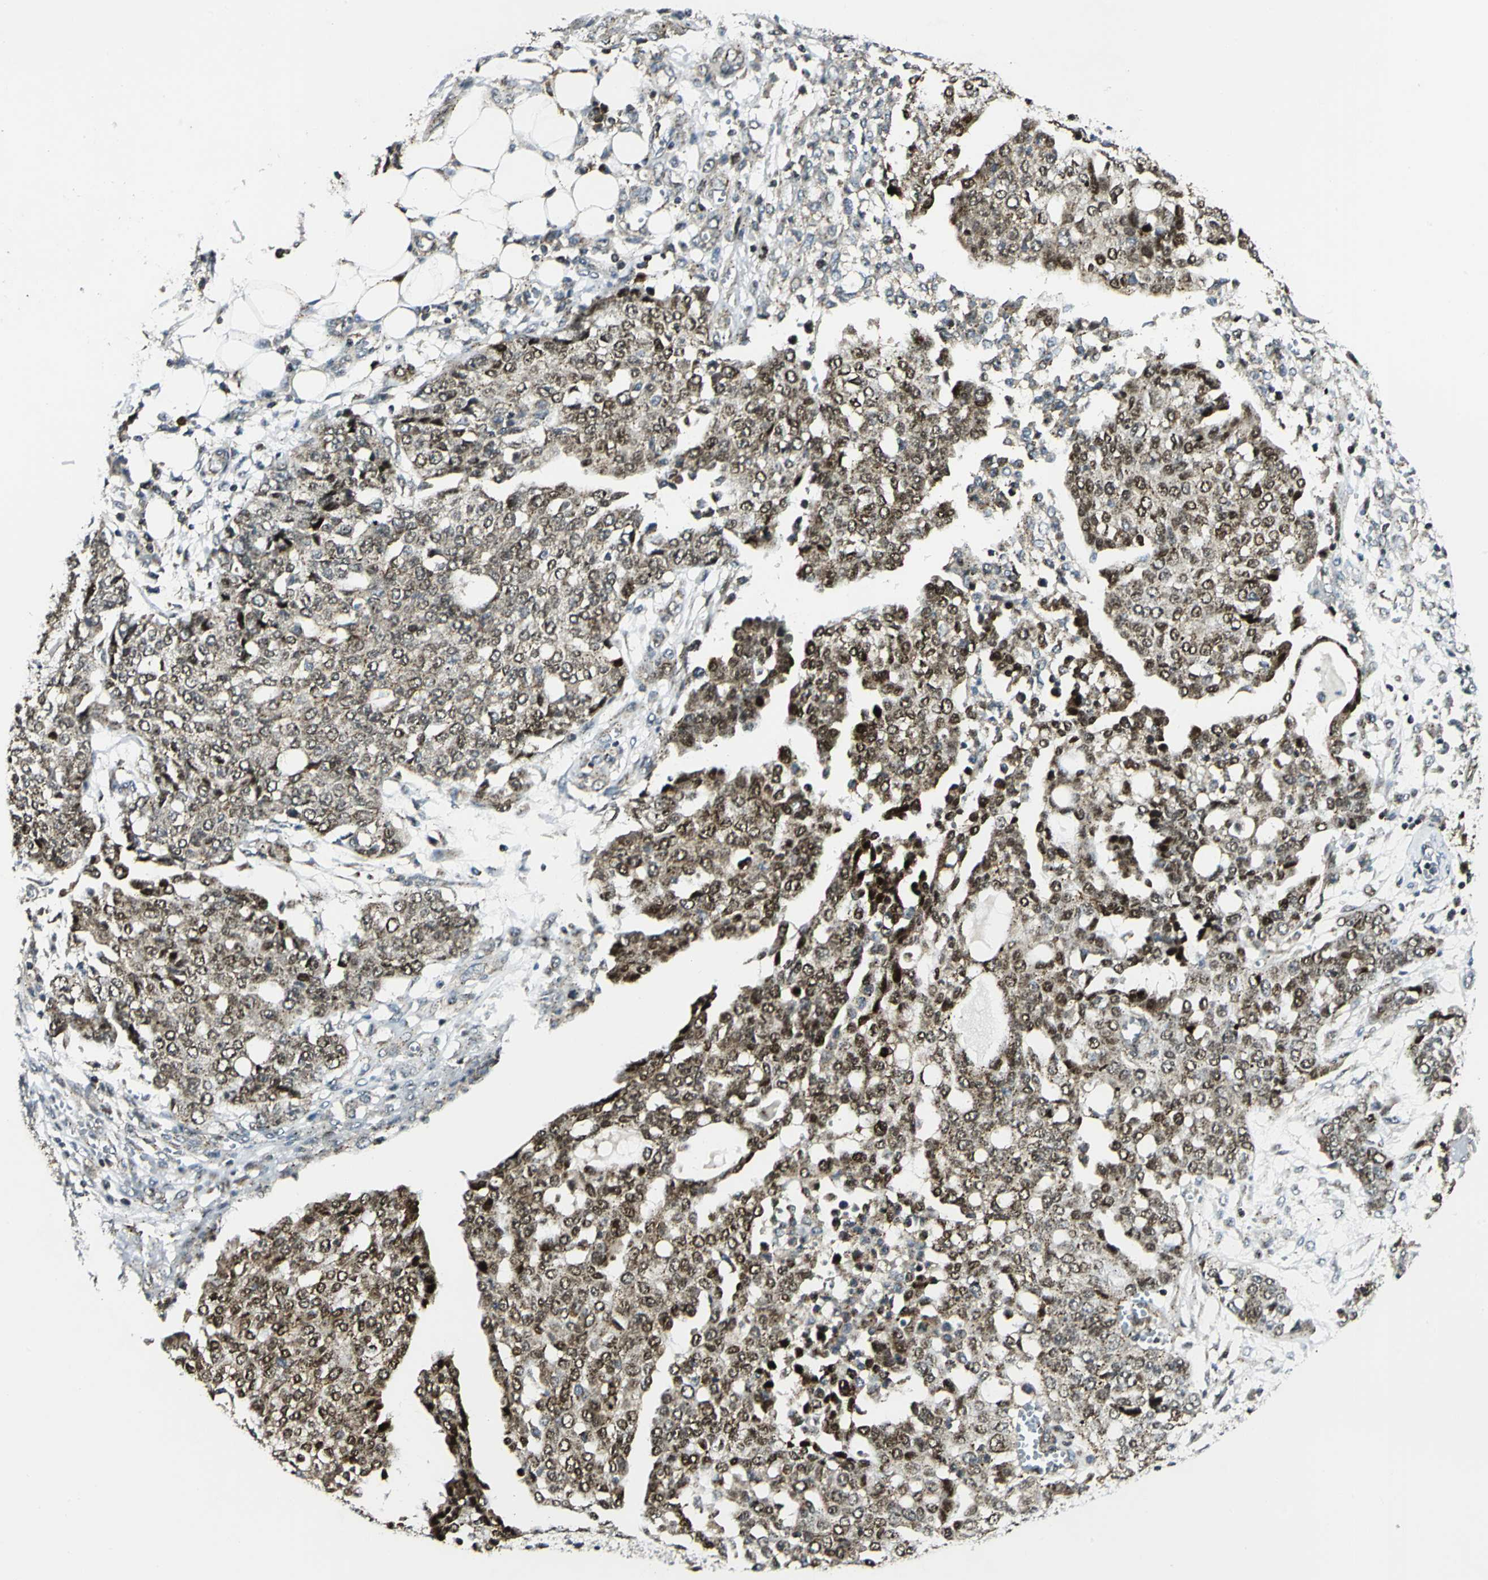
{"staining": {"intensity": "moderate", "quantity": ">75%", "location": "cytoplasmic/membranous,nuclear"}, "tissue": "ovarian cancer", "cell_type": "Tumor cells", "image_type": "cancer", "snomed": [{"axis": "morphology", "description": "Cystadenocarcinoma, serous, NOS"}, {"axis": "topography", "description": "Soft tissue"}, {"axis": "topography", "description": "Ovary"}], "caption": "Serous cystadenocarcinoma (ovarian) stained with a brown dye reveals moderate cytoplasmic/membranous and nuclear positive staining in about >75% of tumor cells.", "gene": "ATP6V1A", "patient": {"sex": "female", "age": 57}}